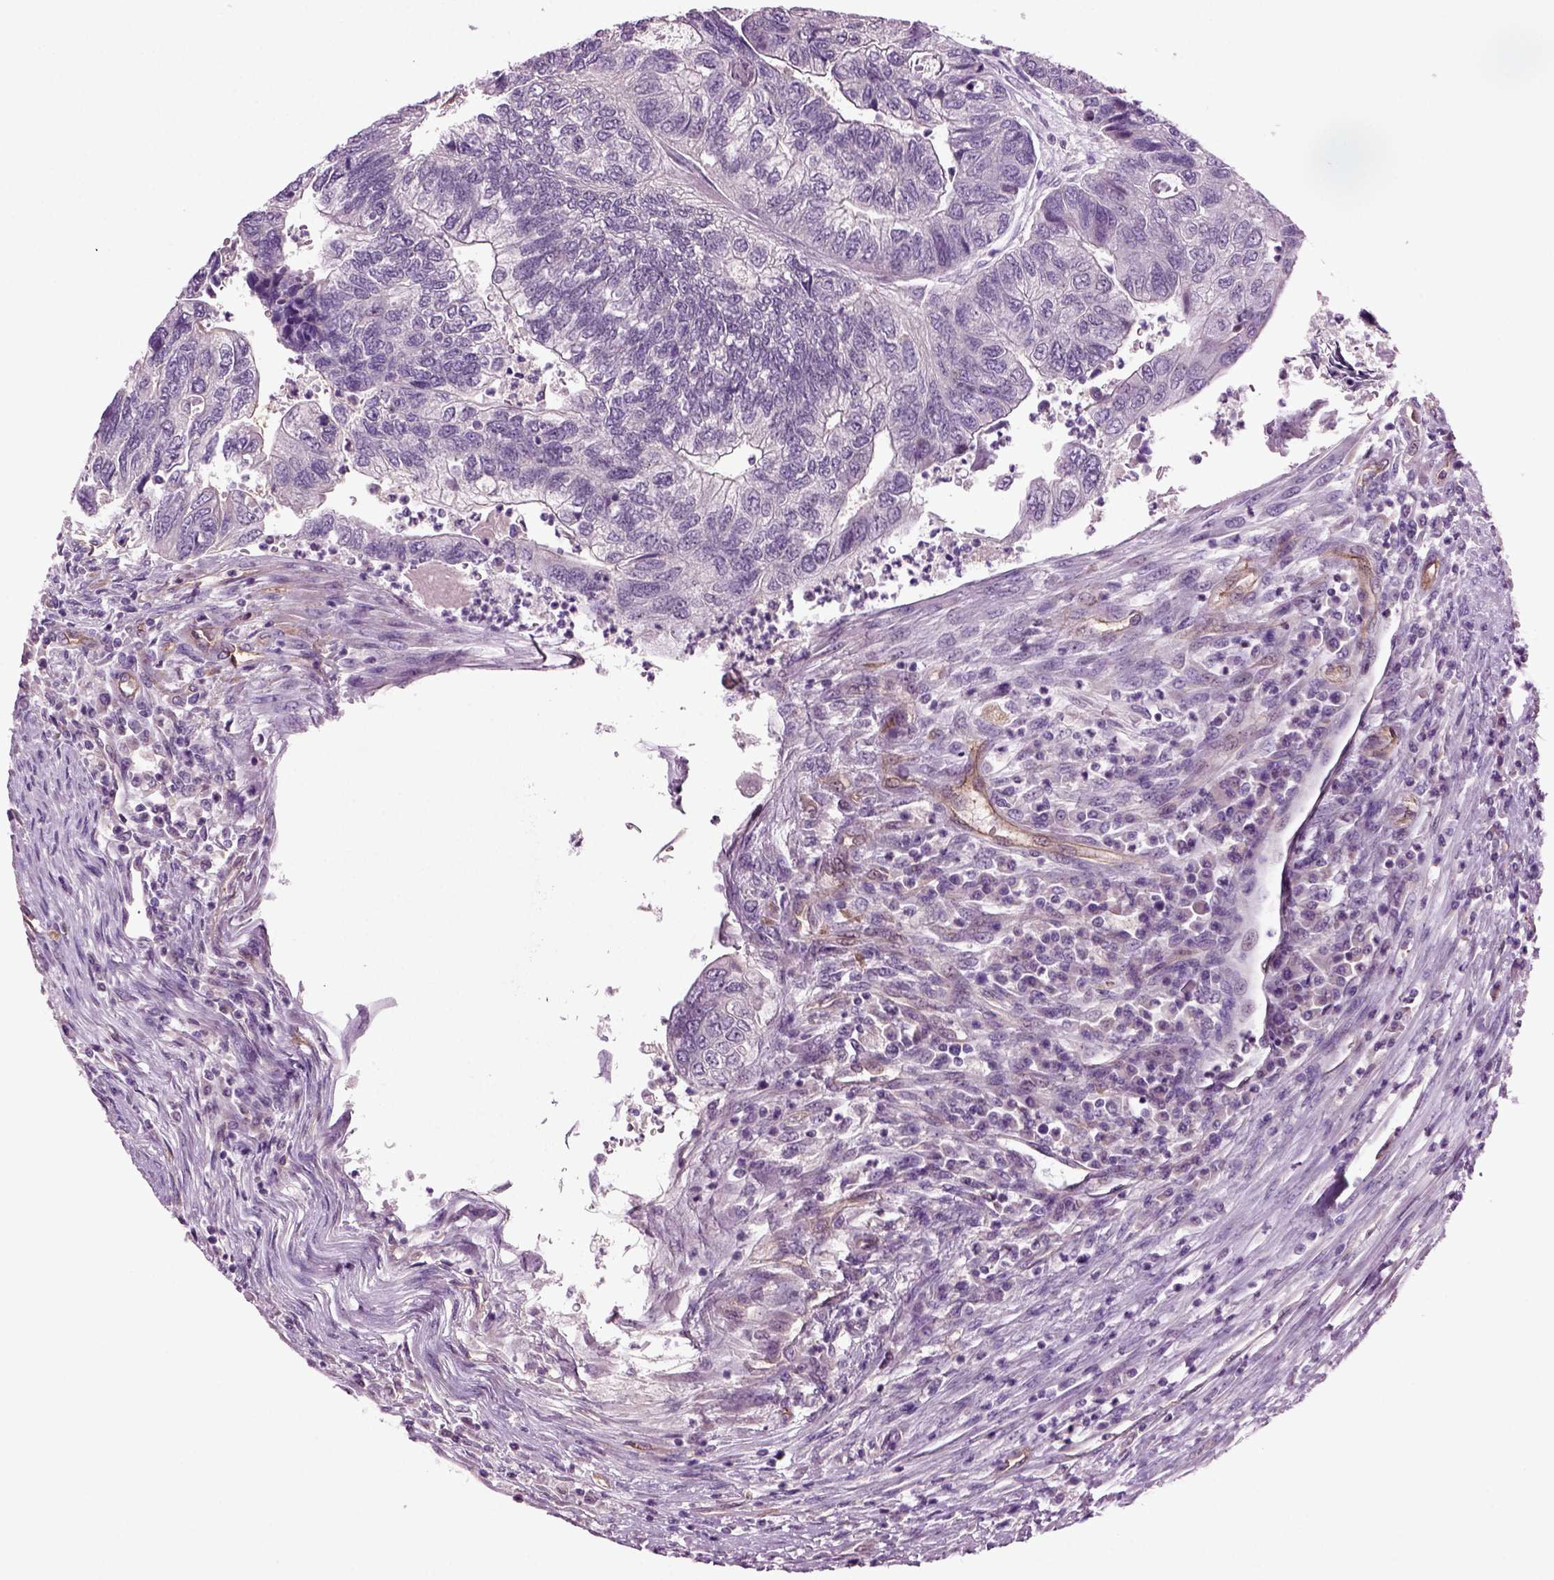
{"staining": {"intensity": "negative", "quantity": "none", "location": "none"}, "tissue": "colorectal cancer", "cell_type": "Tumor cells", "image_type": "cancer", "snomed": [{"axis": "morphology", "description": "Adenocarcinoma, NOS"}, {"axis": "topography", "description": "Colon"}], "caption": "Immunohistochemistry (IHC) micrograph of adenocarcinoma (colorectal) stained for a protein (brown), which displays no staining in tumor cells.", "gene": "COL9A2", "patient": {"sex": "female", "age": 67}}